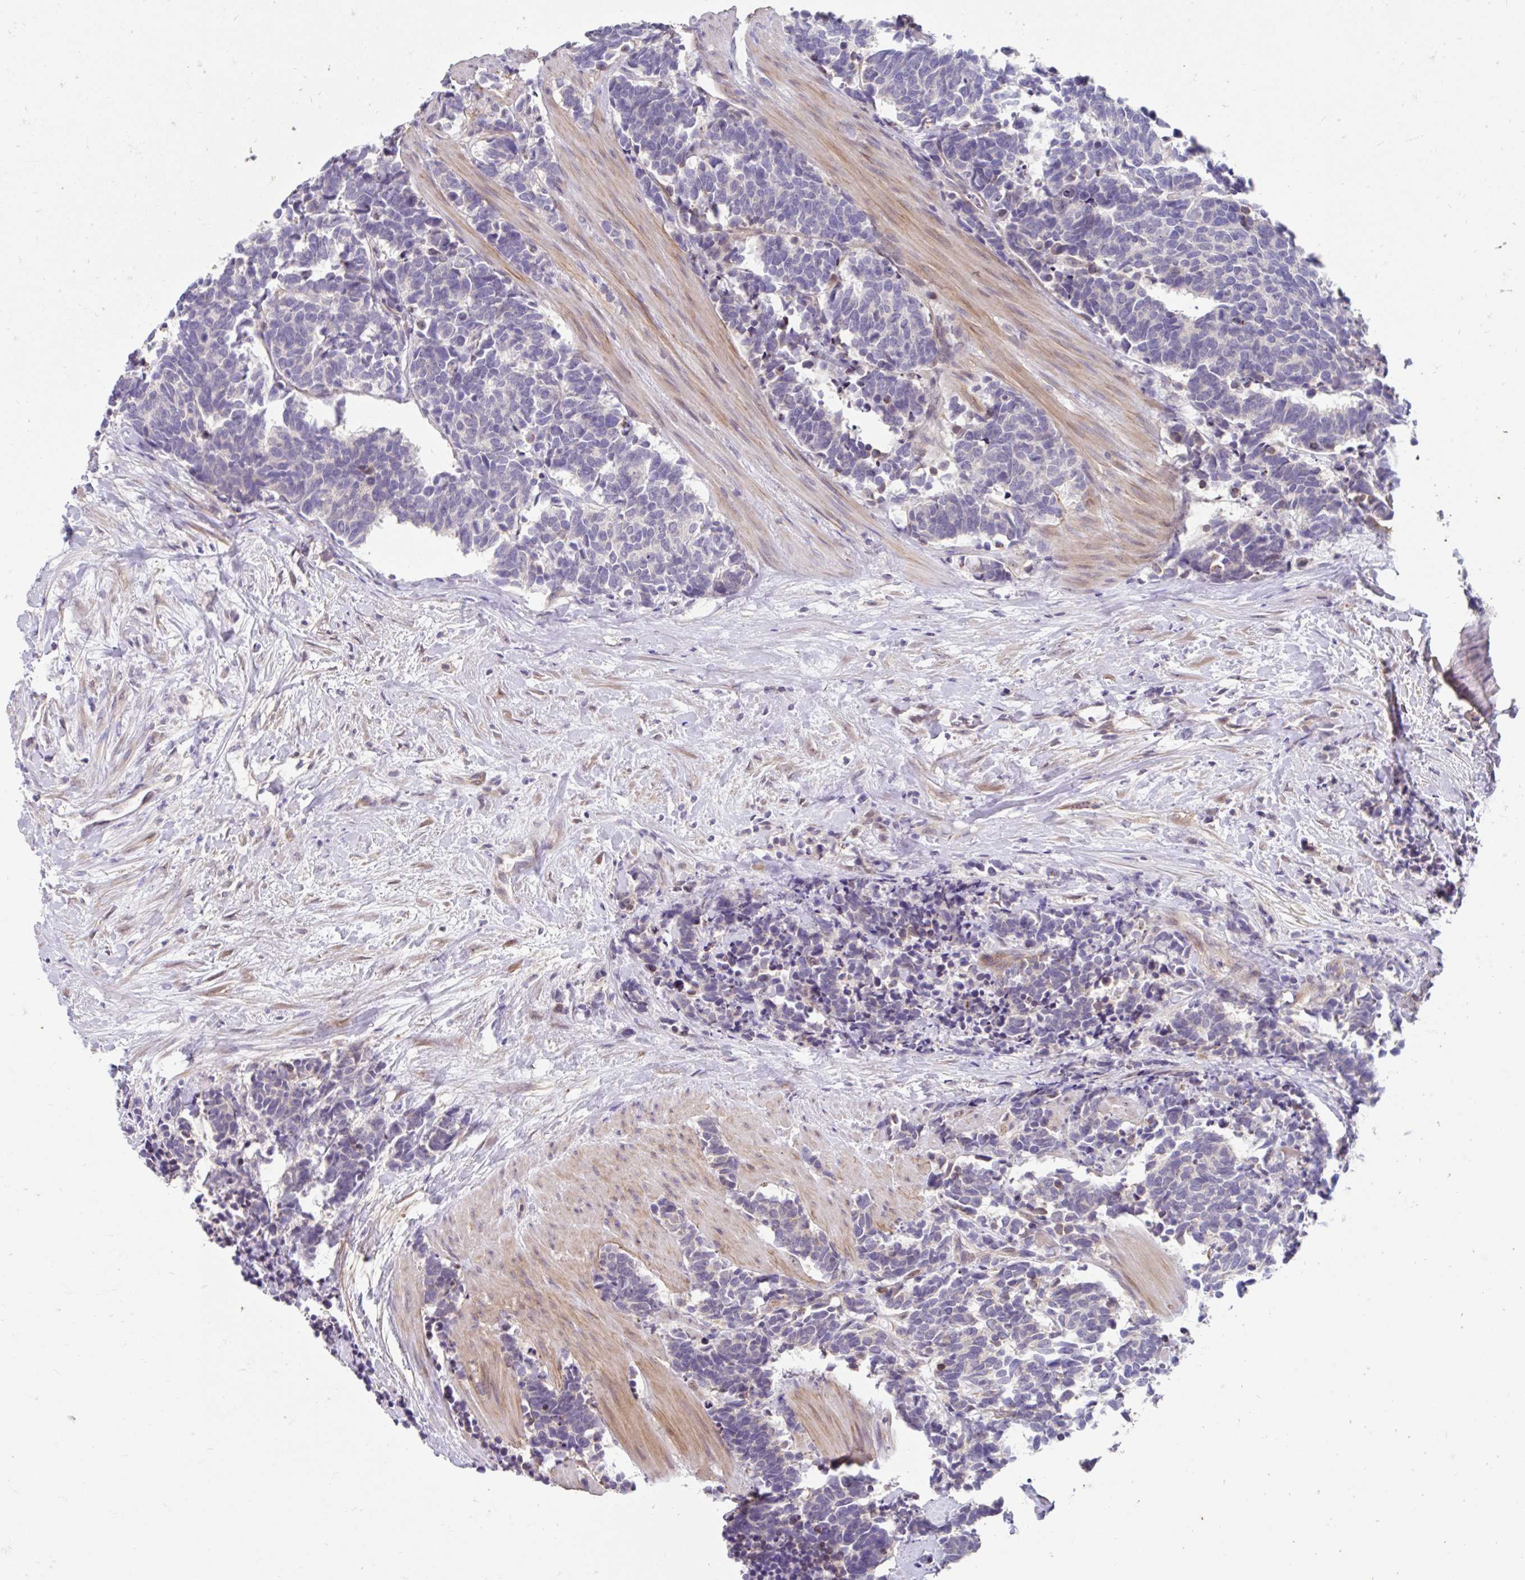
{"staining": {"intensity": "negative", "quantity": "none", "location": "none"}, "tissue": "carcinoid", "cell_type": "Tumor cells", "image_type": "cancer", "snomed": [{"axis": "morphology", "description": "Carcinoma, NOS"}, {"axis": "morphology", "description": "Carcinoid, malignant, NOS"}, {"axis": "topography", "description": "Prostate"}], "caption": "An image of carcinoid (malignant) stained for a protein displays no brown staining in tumor cells.", "gene": "NT5C1B", "patient": {"sex": "male", "age": 57}}